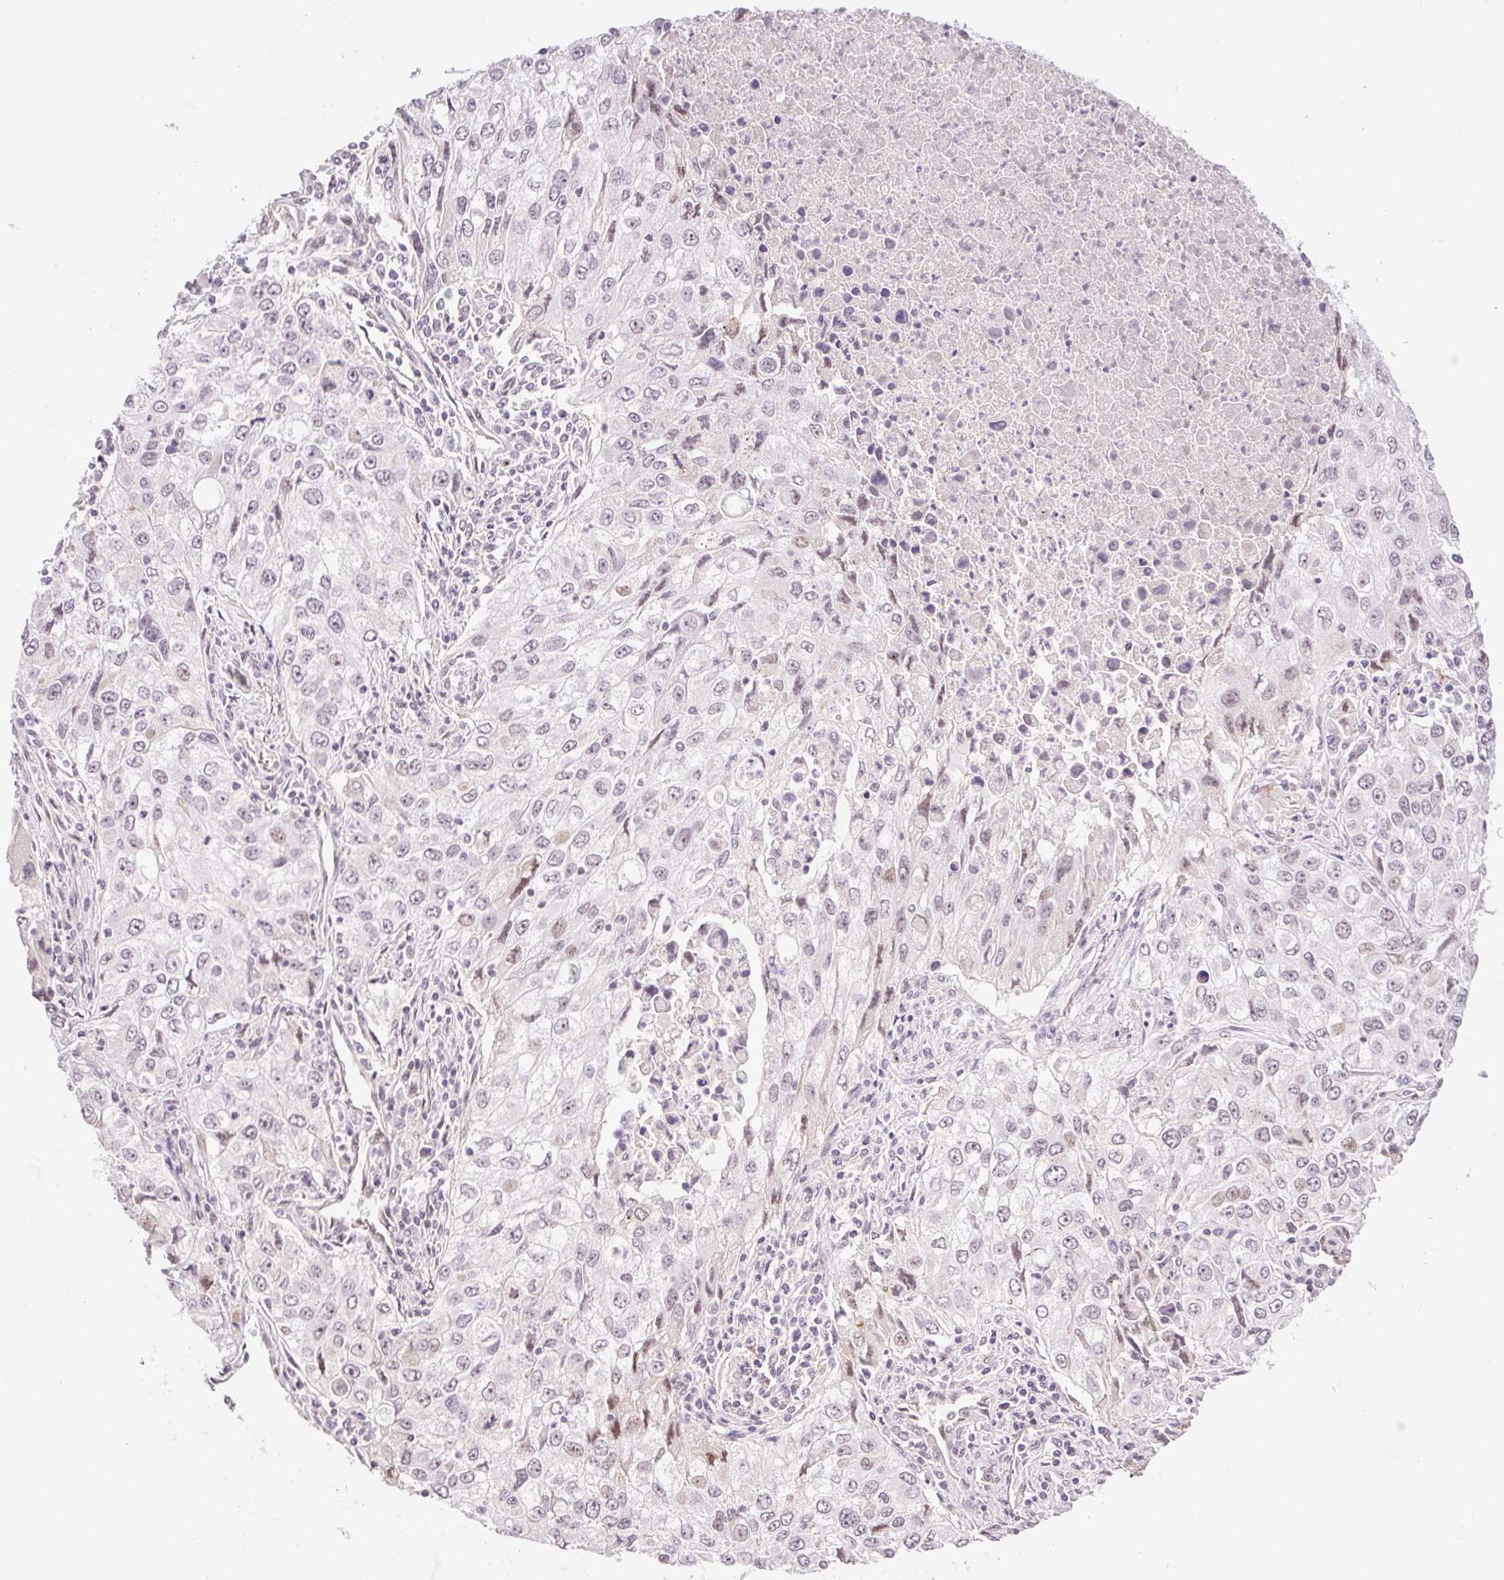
{"staining": {"intensity": "negative", "quantity": "none", "location": "none"}, "tissue": "lung cancer", "cell_type": "Tumor cells", "image_type": "cancer", "snomed": [{"axis": "morphology", "description": "Adenocarcinoma, NOS"}, {"axis": "morphology", "description": "Adenocarcinoma, metastatic, NOS"}, {"axis": "topography", "description": "Lymph node"}, {"axis": "topography", "description": "Lung"}], "caption": "High power microscopy photomicrograph of an IHC micrograph of lung cancer (metastatic adenocarcinoma), revealing no significant staining in tumor cells.", "gene": "HNF1A", "patient": {"sex": "female", "age": 42}}